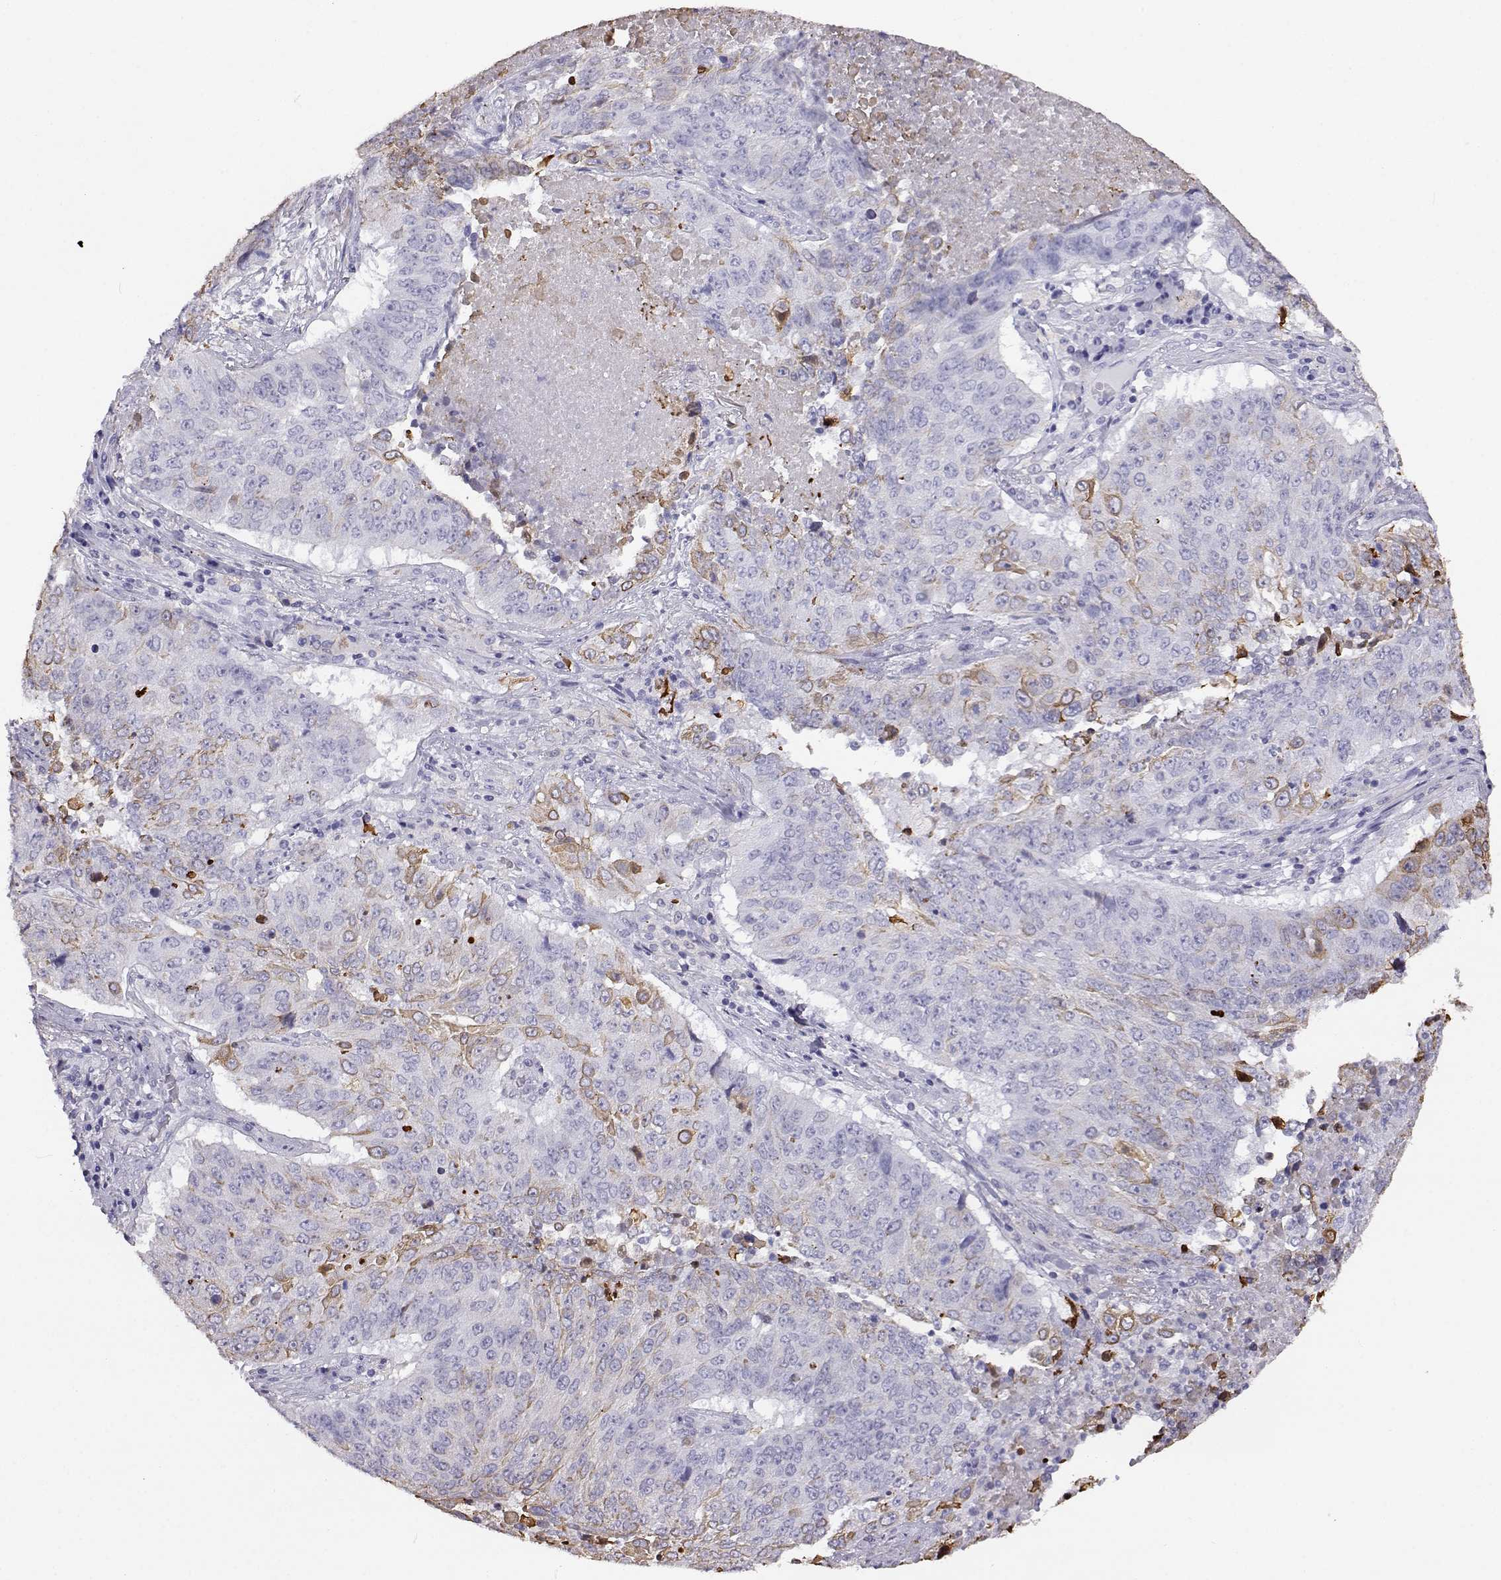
{"staining": {"intensity": "negative", "quantity": "none", "location": "none"}, "tissue": "lung cancer", "cell_type": "Tumor cells", "image_type": "cancer", "snomed": [{"axis": "morphology", "description": "Normal tissue, NOS"}, {"axis": "morphology", "description": "Squamous cell carcinoma, NOS"}, {"axis": "topography", "description": "Bronchus"}, {"axis": "topography", "description": "Lung"}], "caption": "Tumor cells are negative for brown protein staining in squamous cell carcinoma (lung). (Brightfield microscopy of DAB immunohistochemistry (IHC) at high magnification).", "gene": "AKR1B1", "patient": {"sex": "male", "age": 64}}